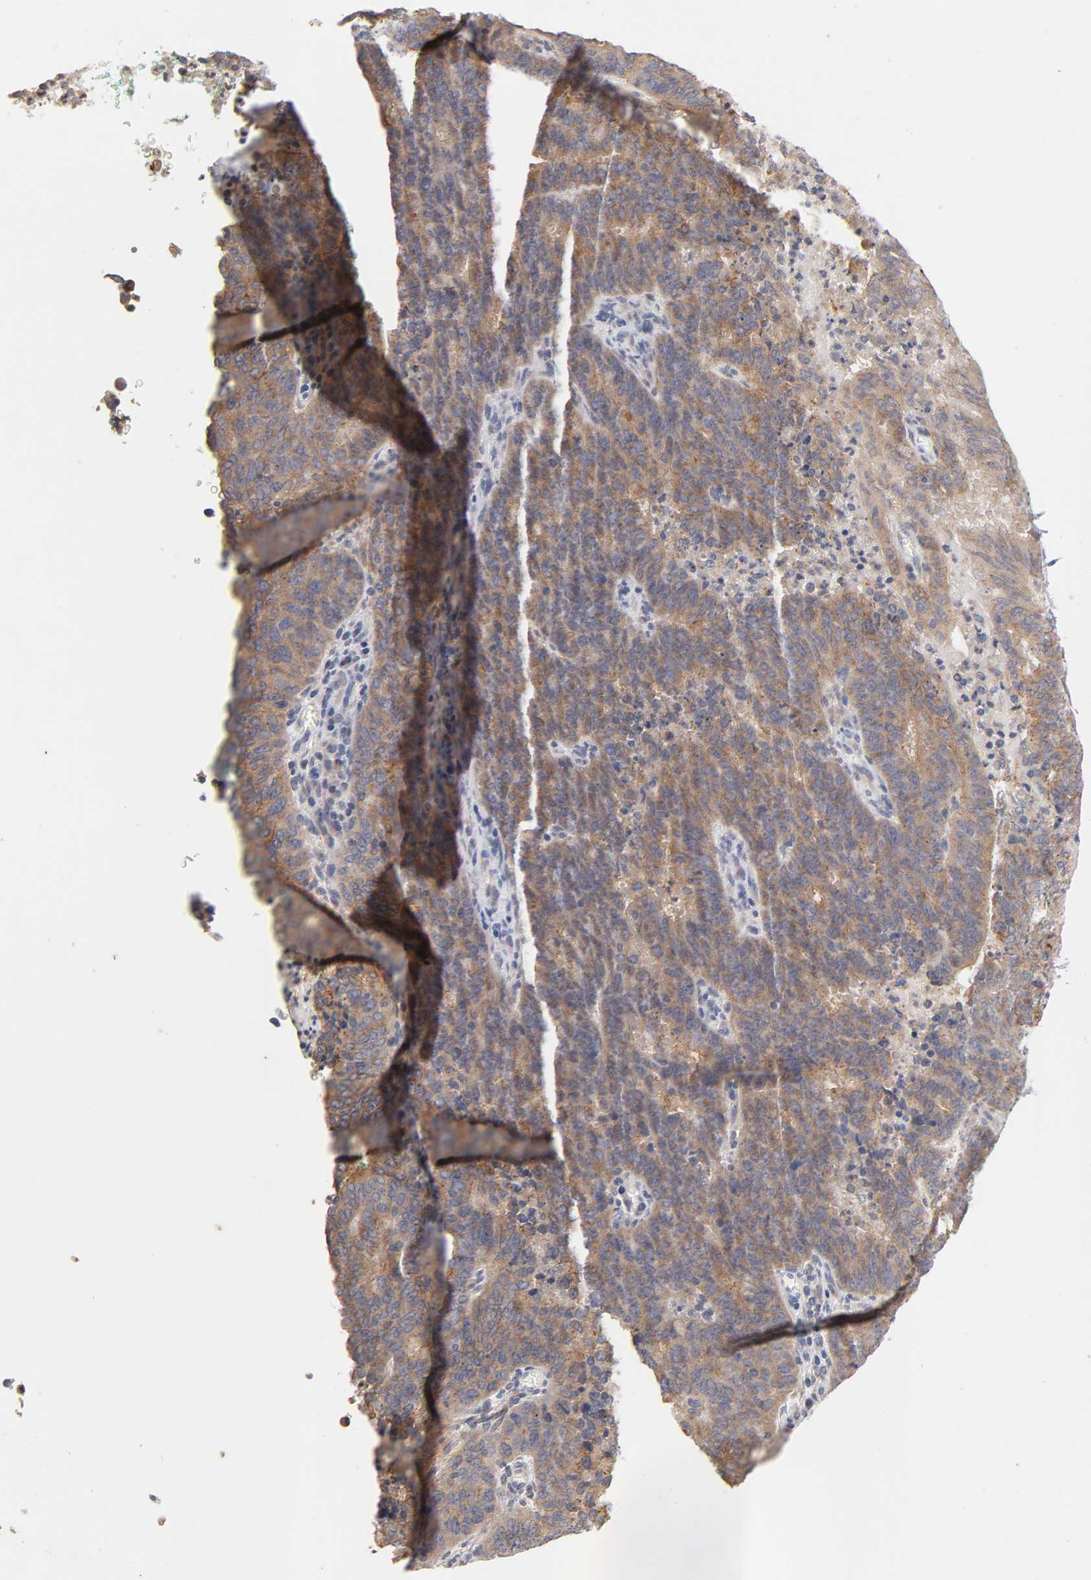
{"staining": {"intensity": "moderate", "quantity": ">75%", "location": "cytoplasmic/membranous"}, "tissue": "cervical cancer", "cell_type": "Tumor cells", "image_type": "cancer", "snomed": [{"axis": "morphology", "description": "Adenocarcinoma, NOS"}, {"axis": "topography", "description": "Cervix"}], "caption": "Protein analysis of cervical cancer (adenocarcinoma) tissue displays moderate cytoplasmic/membranous positivity in about >75% of tumor cells.", "gene": "CXADR", "patient": {"sex": "female", "age": 44}}